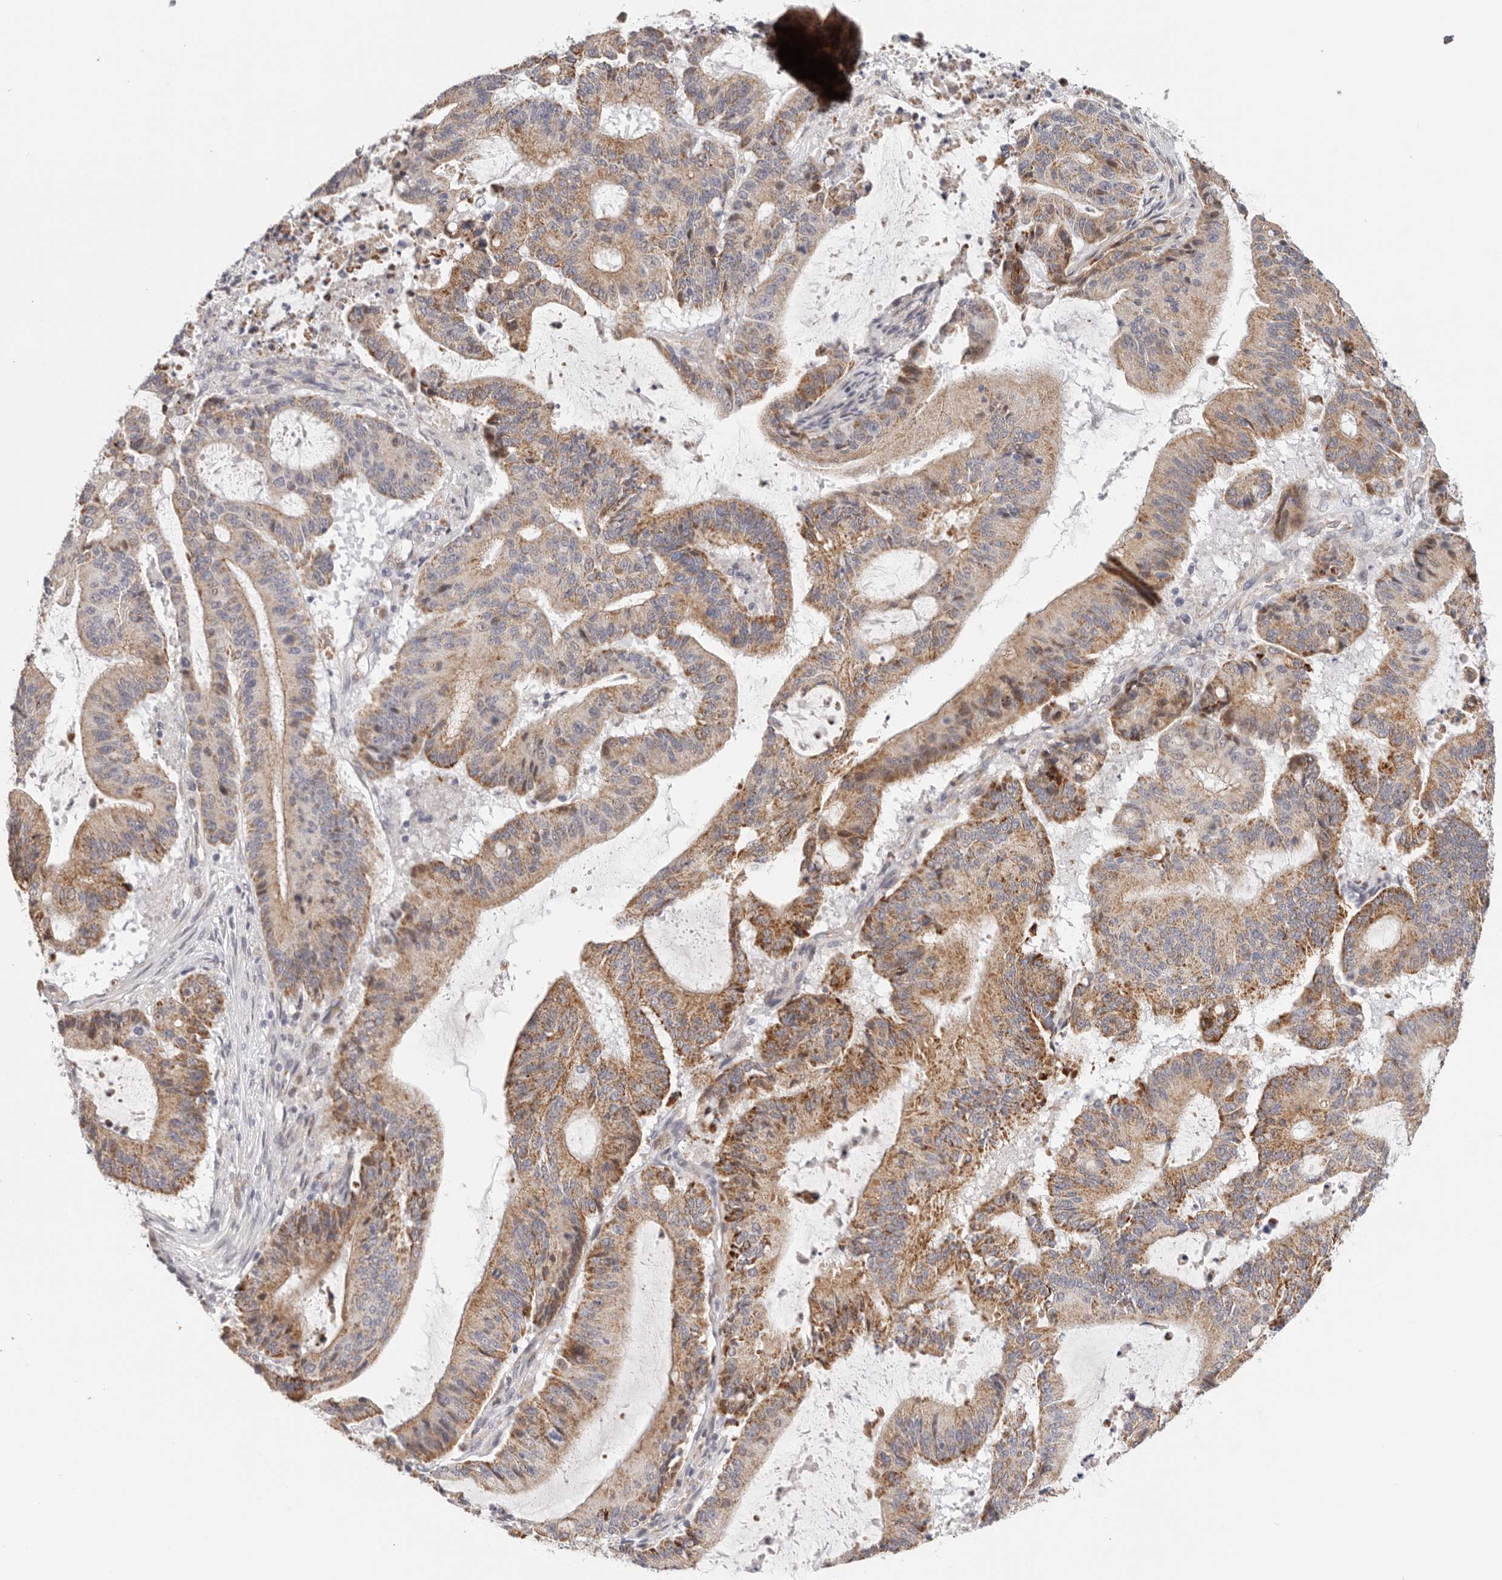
{"staining": {"intensity": "moderate", "quantity": ">75%", "location": "cytoplasmic/membranous"}, "tissue": "liver cancer", "cell_type": "Tumor cells", "image_type": "cancer", "snomed": [{"axis": "morphology", "description": "Normal tissue, NOS"}, {"axis": "morphology", "description": "Cholangiocarcinoma"}, {"axis": "topography", "description": "Liver"}, {"axis": "topography", "description": "Peripheral nerve tissue"}], "caption": "The micrograph exhibits a brown stain indicating the presence of a protein in the cytoplasmic/membranous of tumor cells in liver cancer.", "gene": "AFDN", "patient": {"sex": "female", "age": 73}}